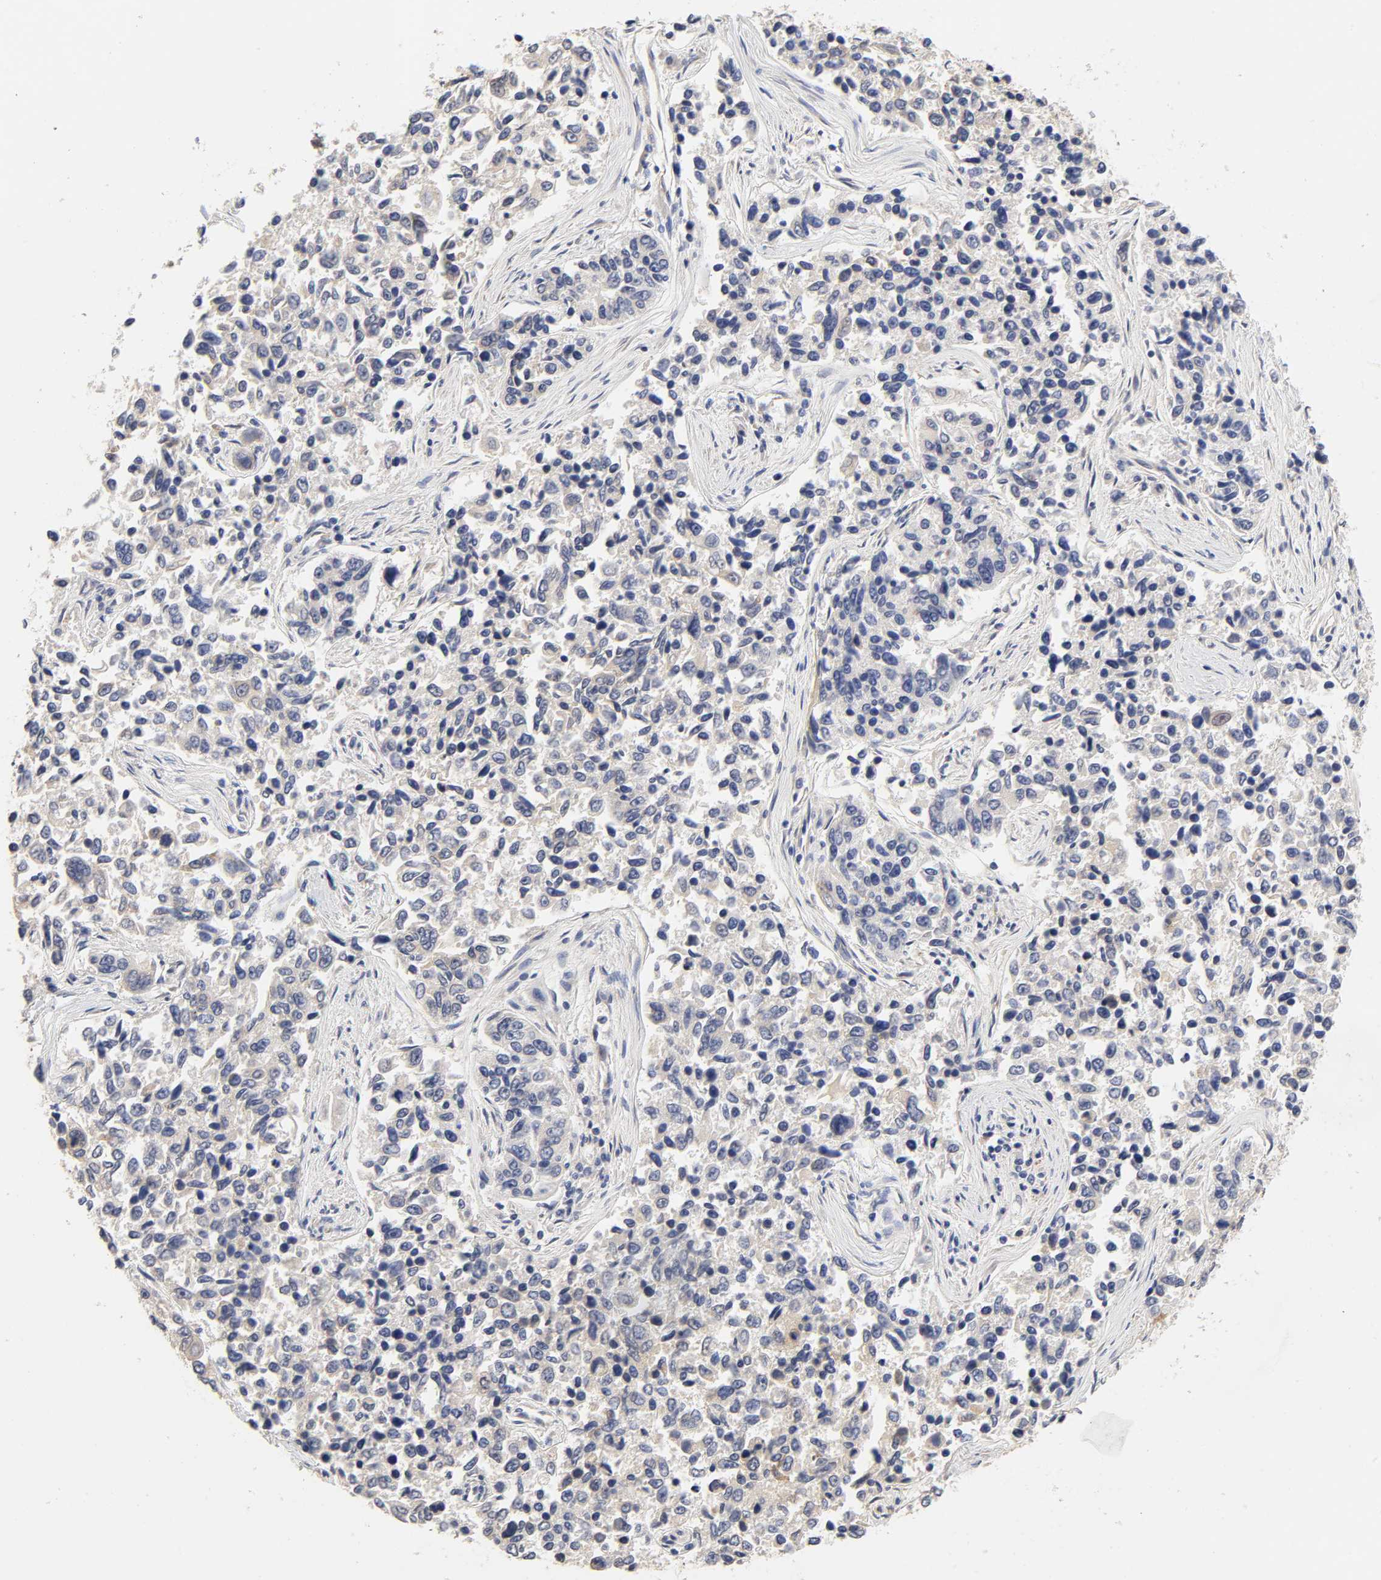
{"staining": {"intensity": "weak", "quantity": ">75%", "location": "cytoplasmic/membranous"}, "tissue": "lung cancer", "cell_type": "Tumor cells", "image_type": "cancer", "snomed": [{"axis": "morphology", "description": "Adenocarcinoma, NOS"}, {"axis": "topography", "description": "Lung"}], "caption": "Immunohistochemical staining of lung adenocarcinoma shows low levels of weak cytoplasmic/membranous expression in about >75% of tumor cells. Using DAB (brown) and hematoxylin (blue) stains, captured at high magnification using brightfield microscopy.", "gene": "C17orf75", "patient": {"sex": "male", "age": 84}}